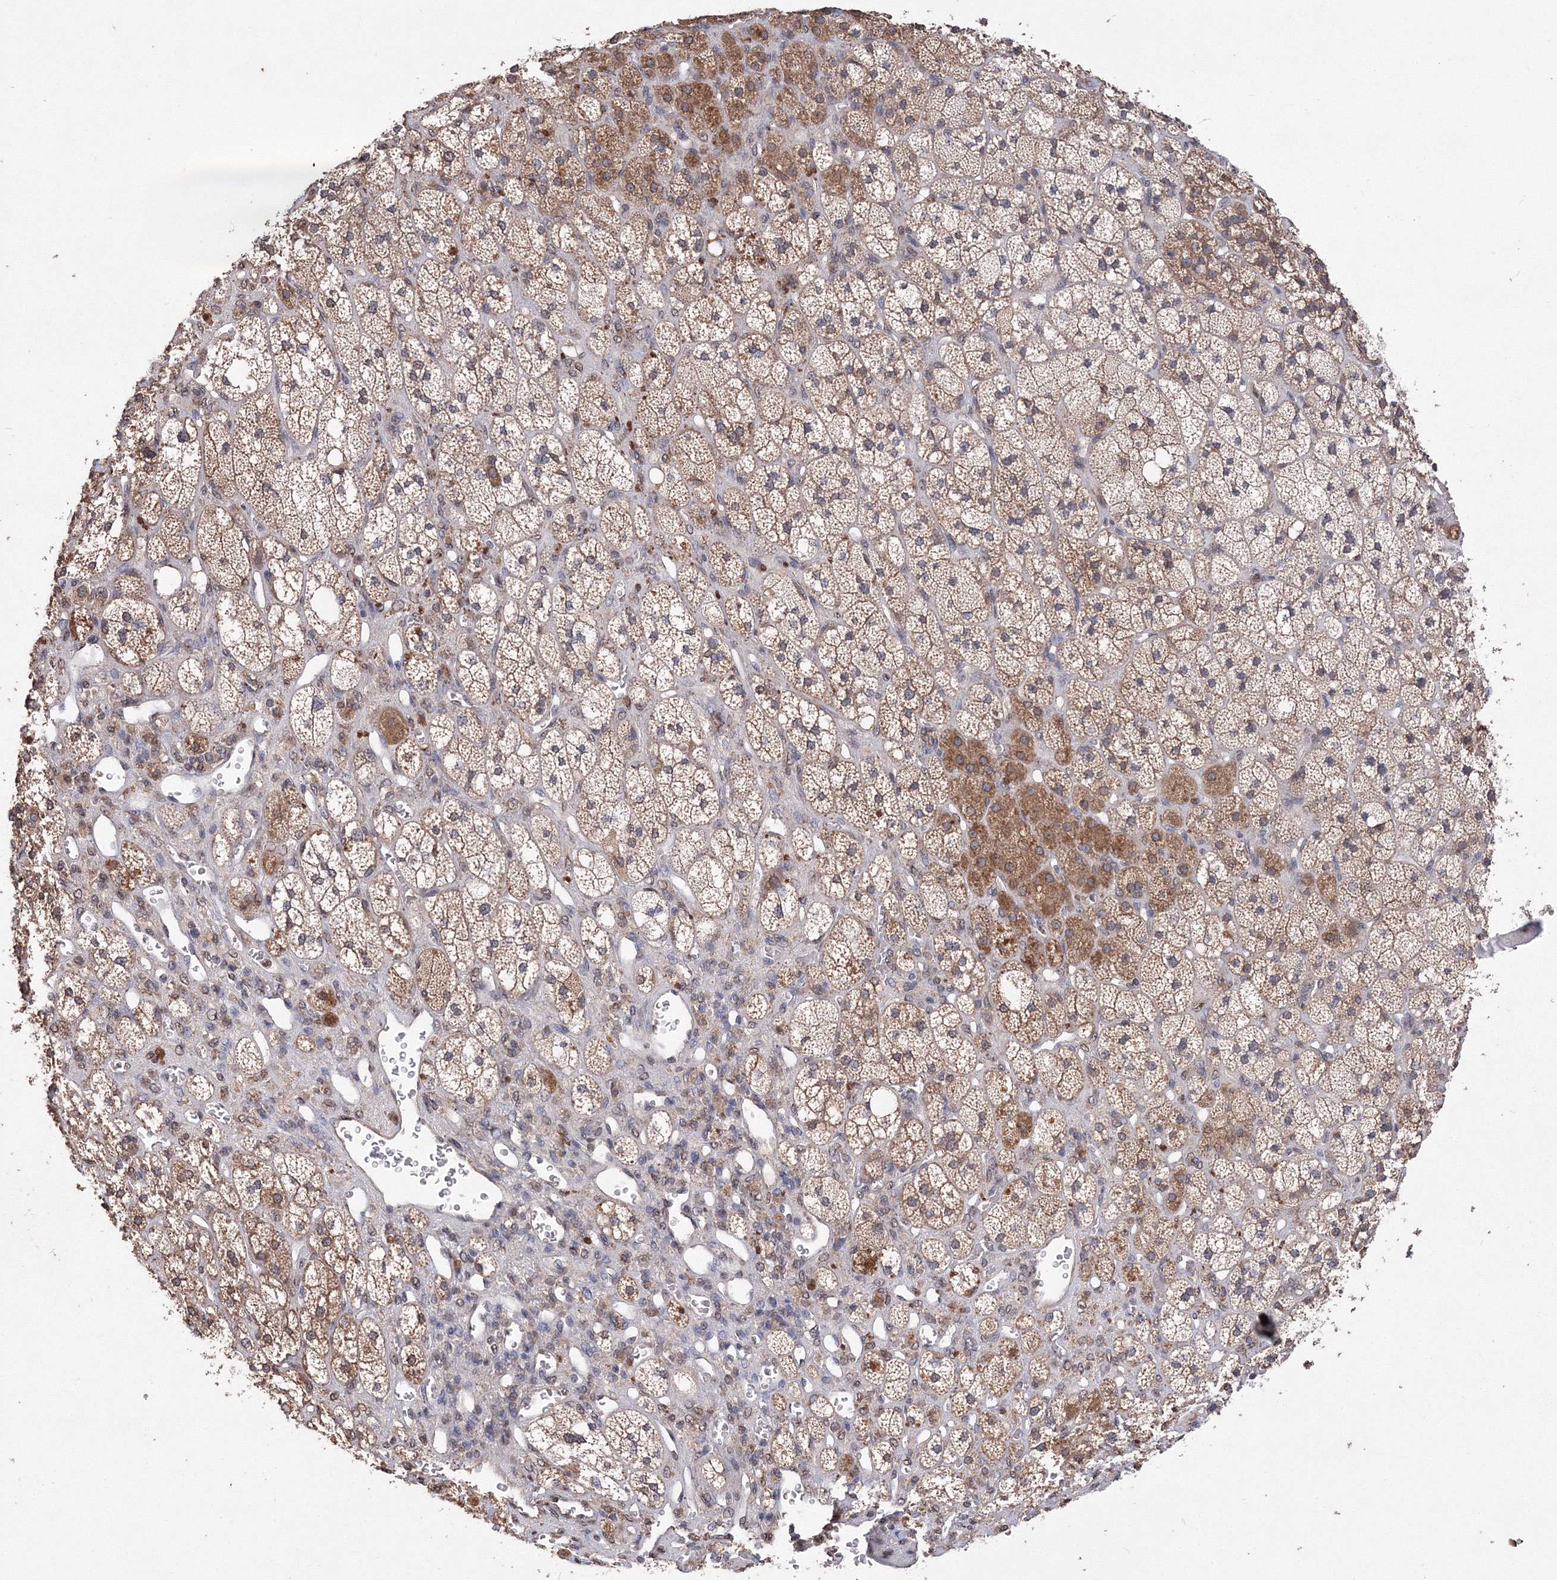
{"staining": {"intensity": "moderate", "quantity": ">75%", "location": "cytoplasmic/membranous"}, "tissue": "adrenal gland", "cell_type": "Glandular cells", "image_type": "normal", "snomed": [{"axis": "morphology", "description": "Normal tissue, NOS"}, {"axis": "topography", "description": "Adrenal gland"}], "caption": "This micrograph displays immunohistochemistry (IHC) staining of benign adrenal gland, with medium moderate cytoplasmic/membranous expression in about >75% of glandular cells.", "gene": "GPN1", "patient": {"sex": "male", "age": 61}}